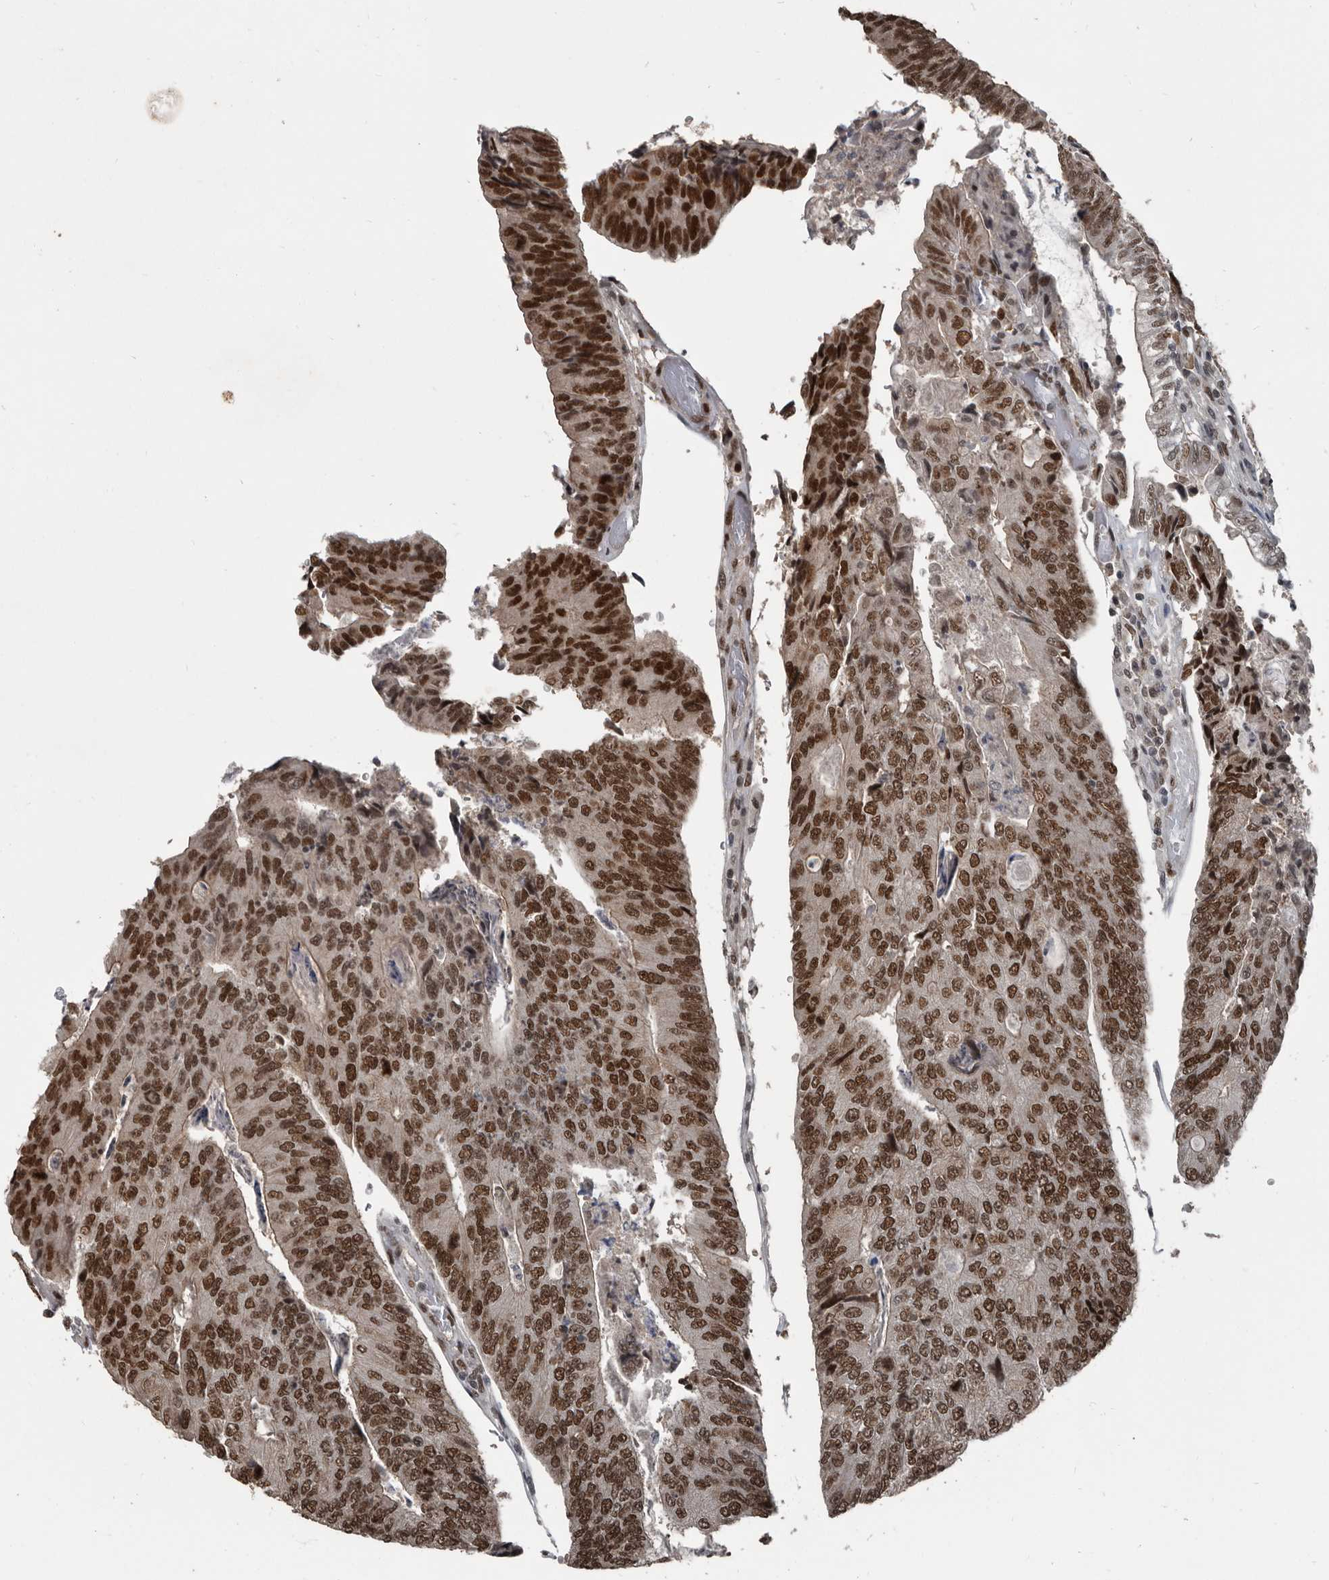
{"staining": {"intensity": "strong", "quantity": ">75%", "location": "nuclear"}, "tissue": "colorectal cancer", "cell_type": "Tumor cells", "image_type": "cancer", "snomed": [{"axis": "morphology", "description": "Adenocarcinoma, NOS"}, {"axis": "topography", "description": "Colon"}], "caption": "Tumor cells display high levels of strong nuclear expression in about >75% of cells in colorectal cancer.", "gene": "CHD1L", "patient": {"sex": "female", "age": 67}}